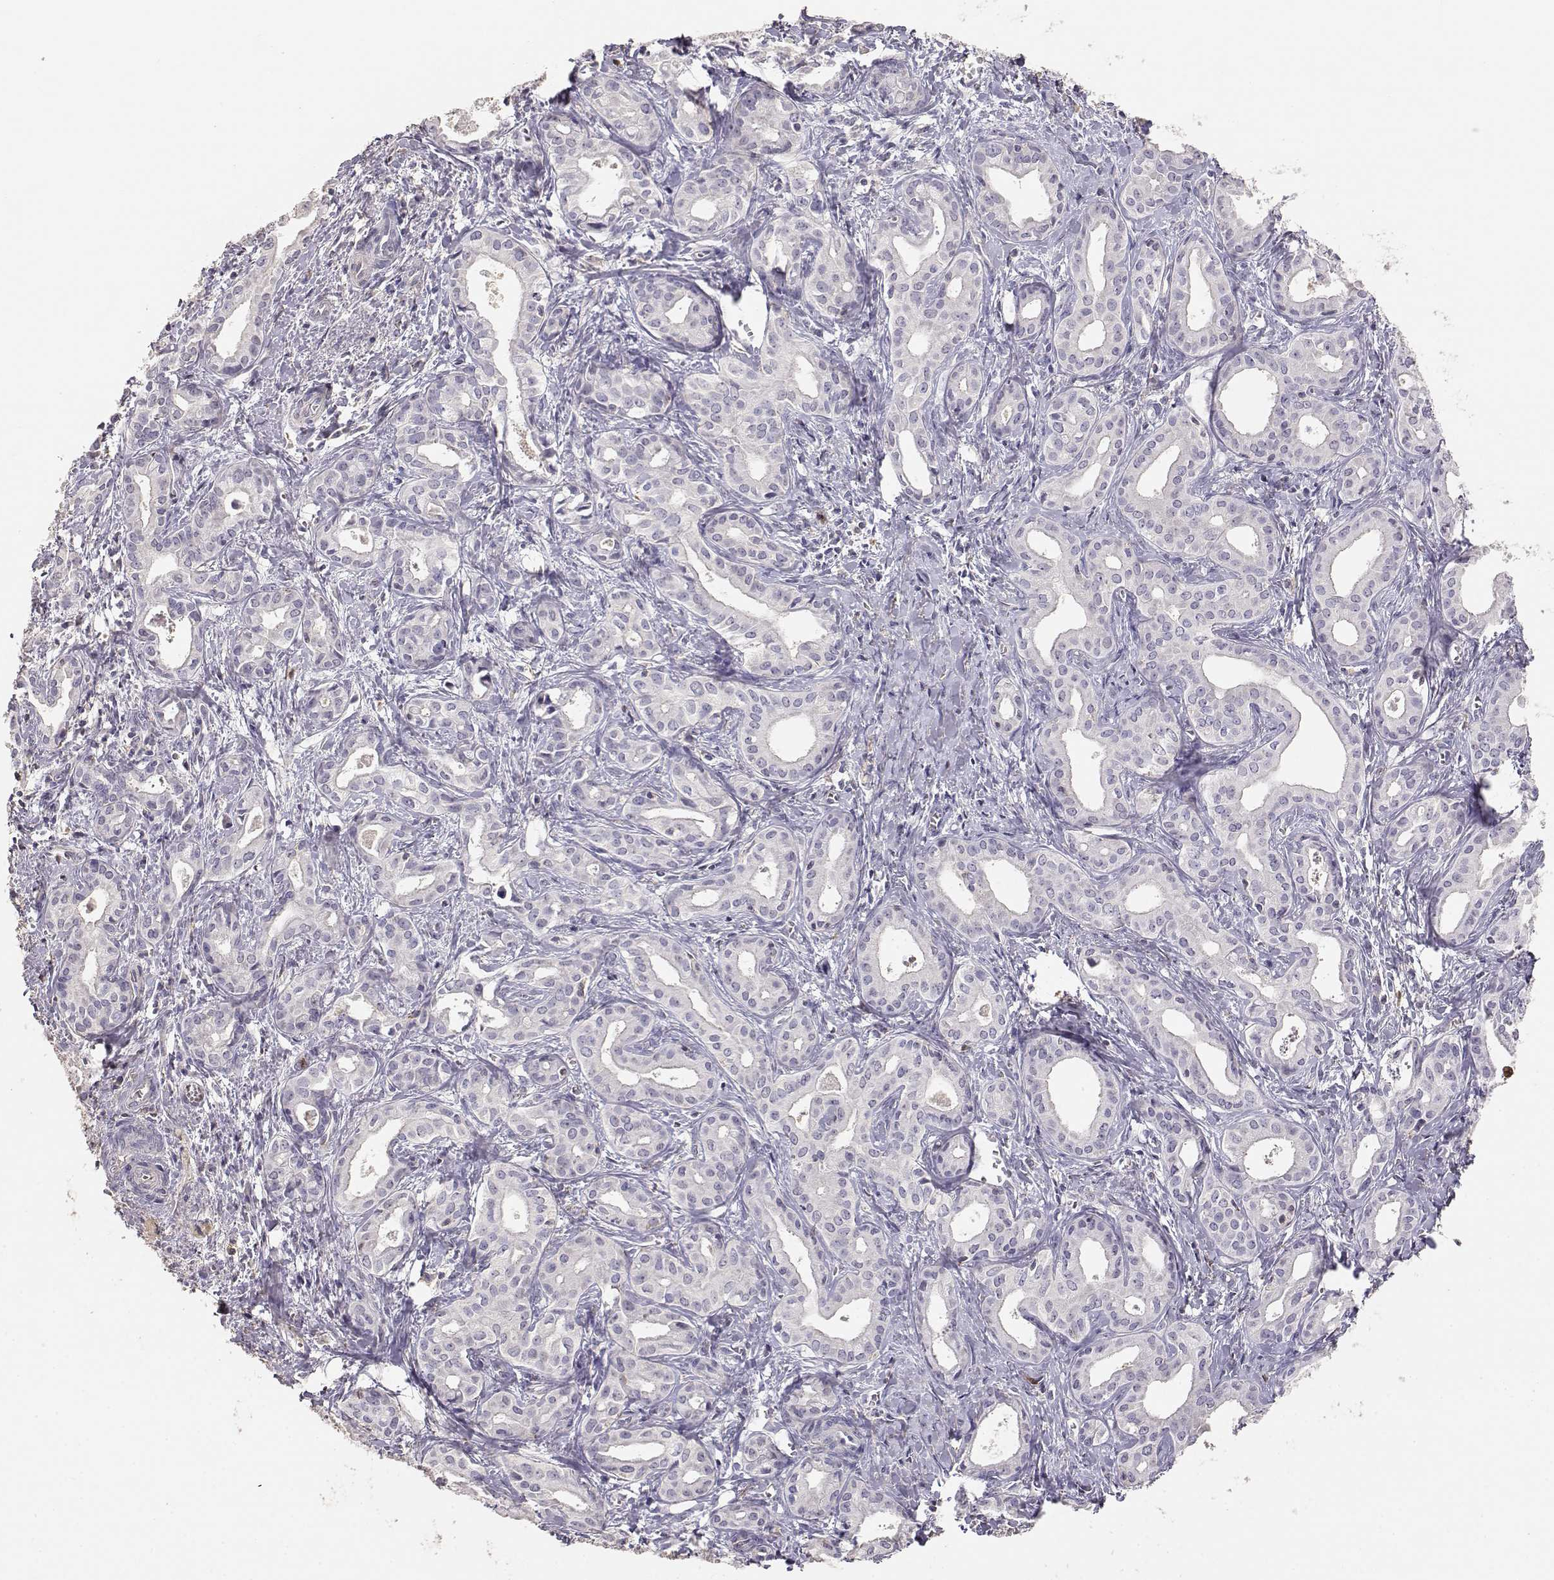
{"staining": {"intensity": "negative", "quantity": "none", "location": "none"}, "tissue": "liver cancer", "cell_type": "Tumor cells", "image_type": "cancer", "snomed": [{"axis": "morphology", "description": "Cholangiocarcinoma"}, {"axis": "topography", "description": "Liver"}], "caption": "Immunohistochemical staining of human liver cancer exhibits no significant expression in tumor cells.", "gene": "TNFRSF10C", "patient": {"sex": "female", "age": 65}}